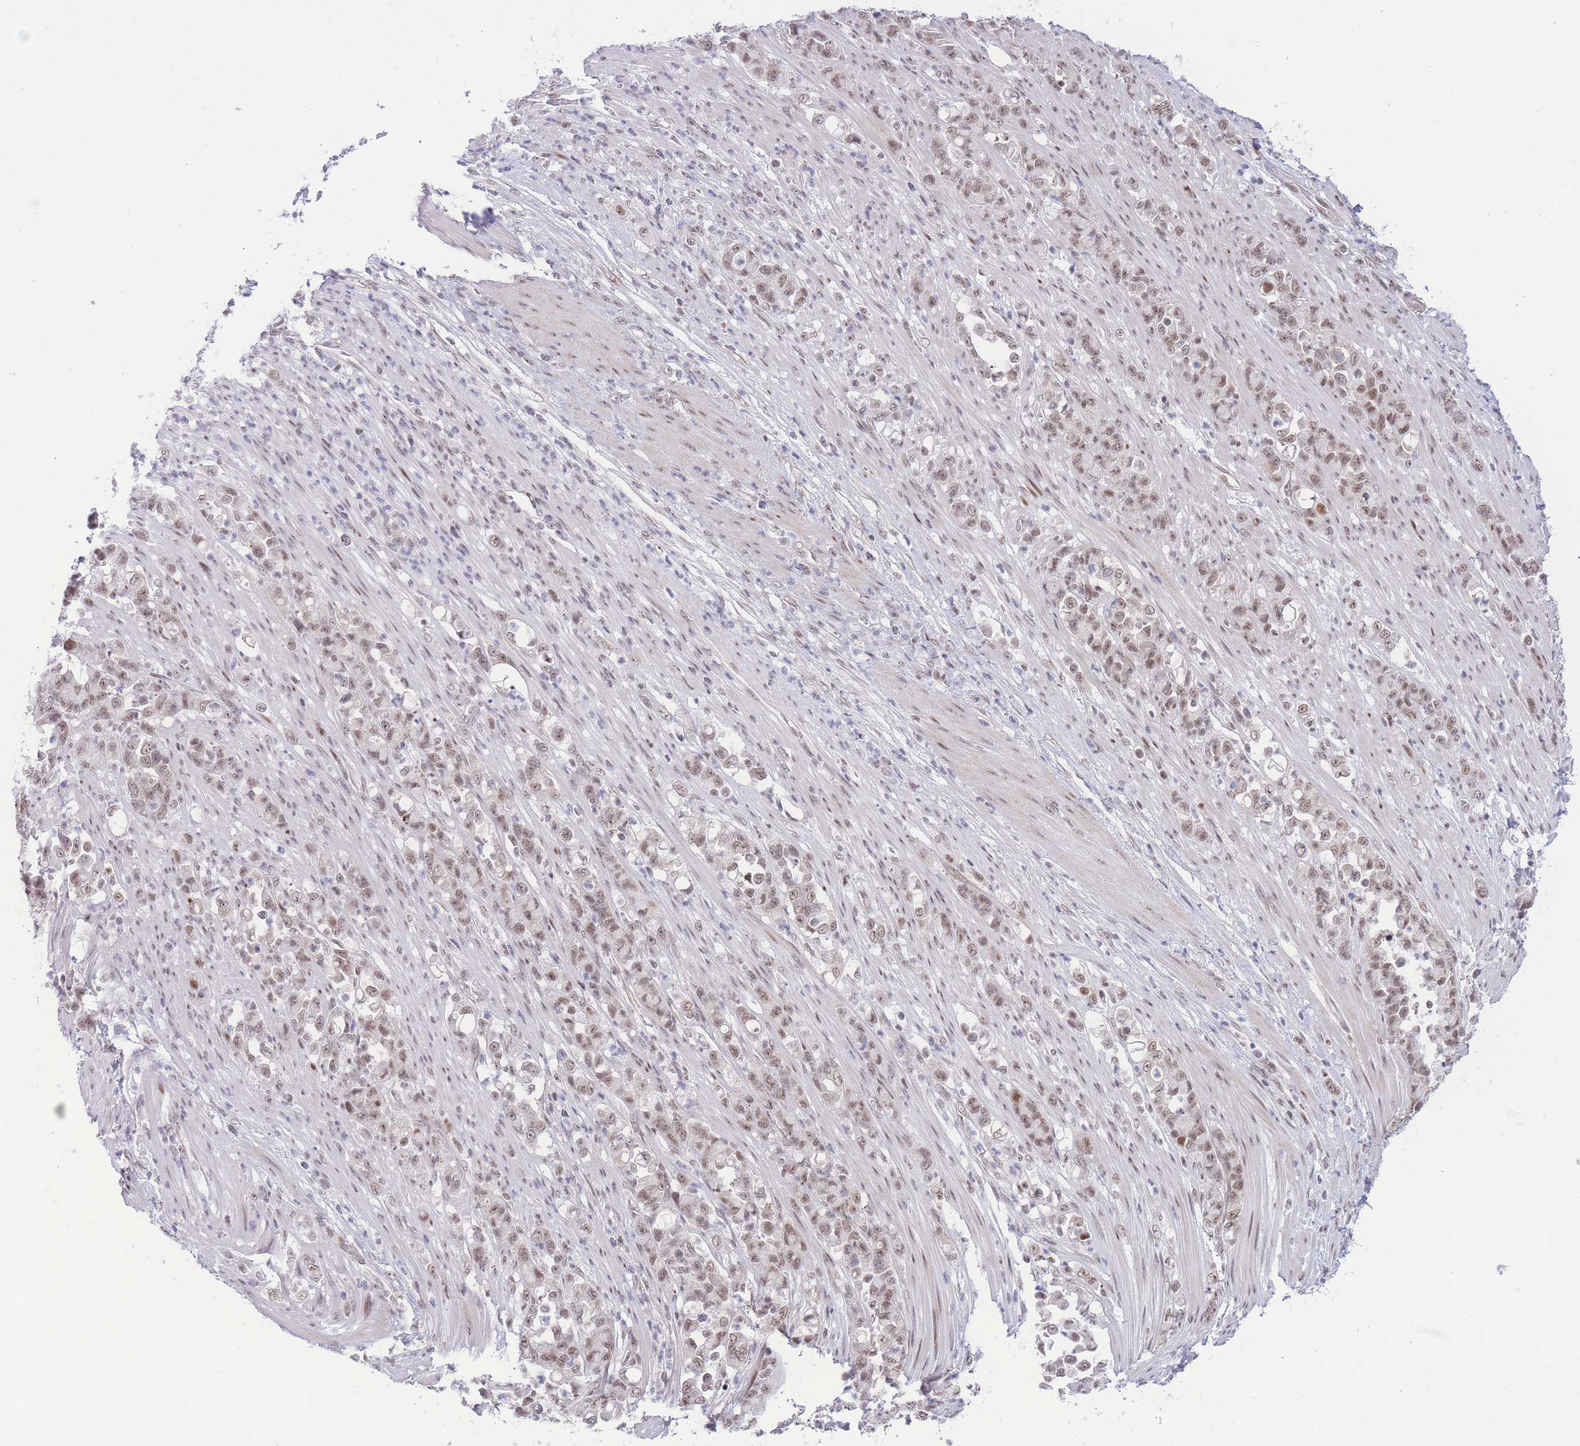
{"staining": {"intensity": "moderate", "quantity": ">75%", "location": "nuclear"}, "tissue": "stomach cancer", "cell_type": "Tumor cells", "image_type": "cancer", "snomed": [{"axis": "morphology", "description": "Normal tissue, NOS"}, {"axis": "morphology", "description": "Adenocarcinoma, NOS"}, {"axis": "topography", "description": "Stomach"}], "caption": "Protein analysis of stomach adenocarcinoma tissue demonstrates moderate nuclear expression in about >75% of tumor cells.", "gene": "PCIF1", "patient": {"sex": "female", "age": 79}}